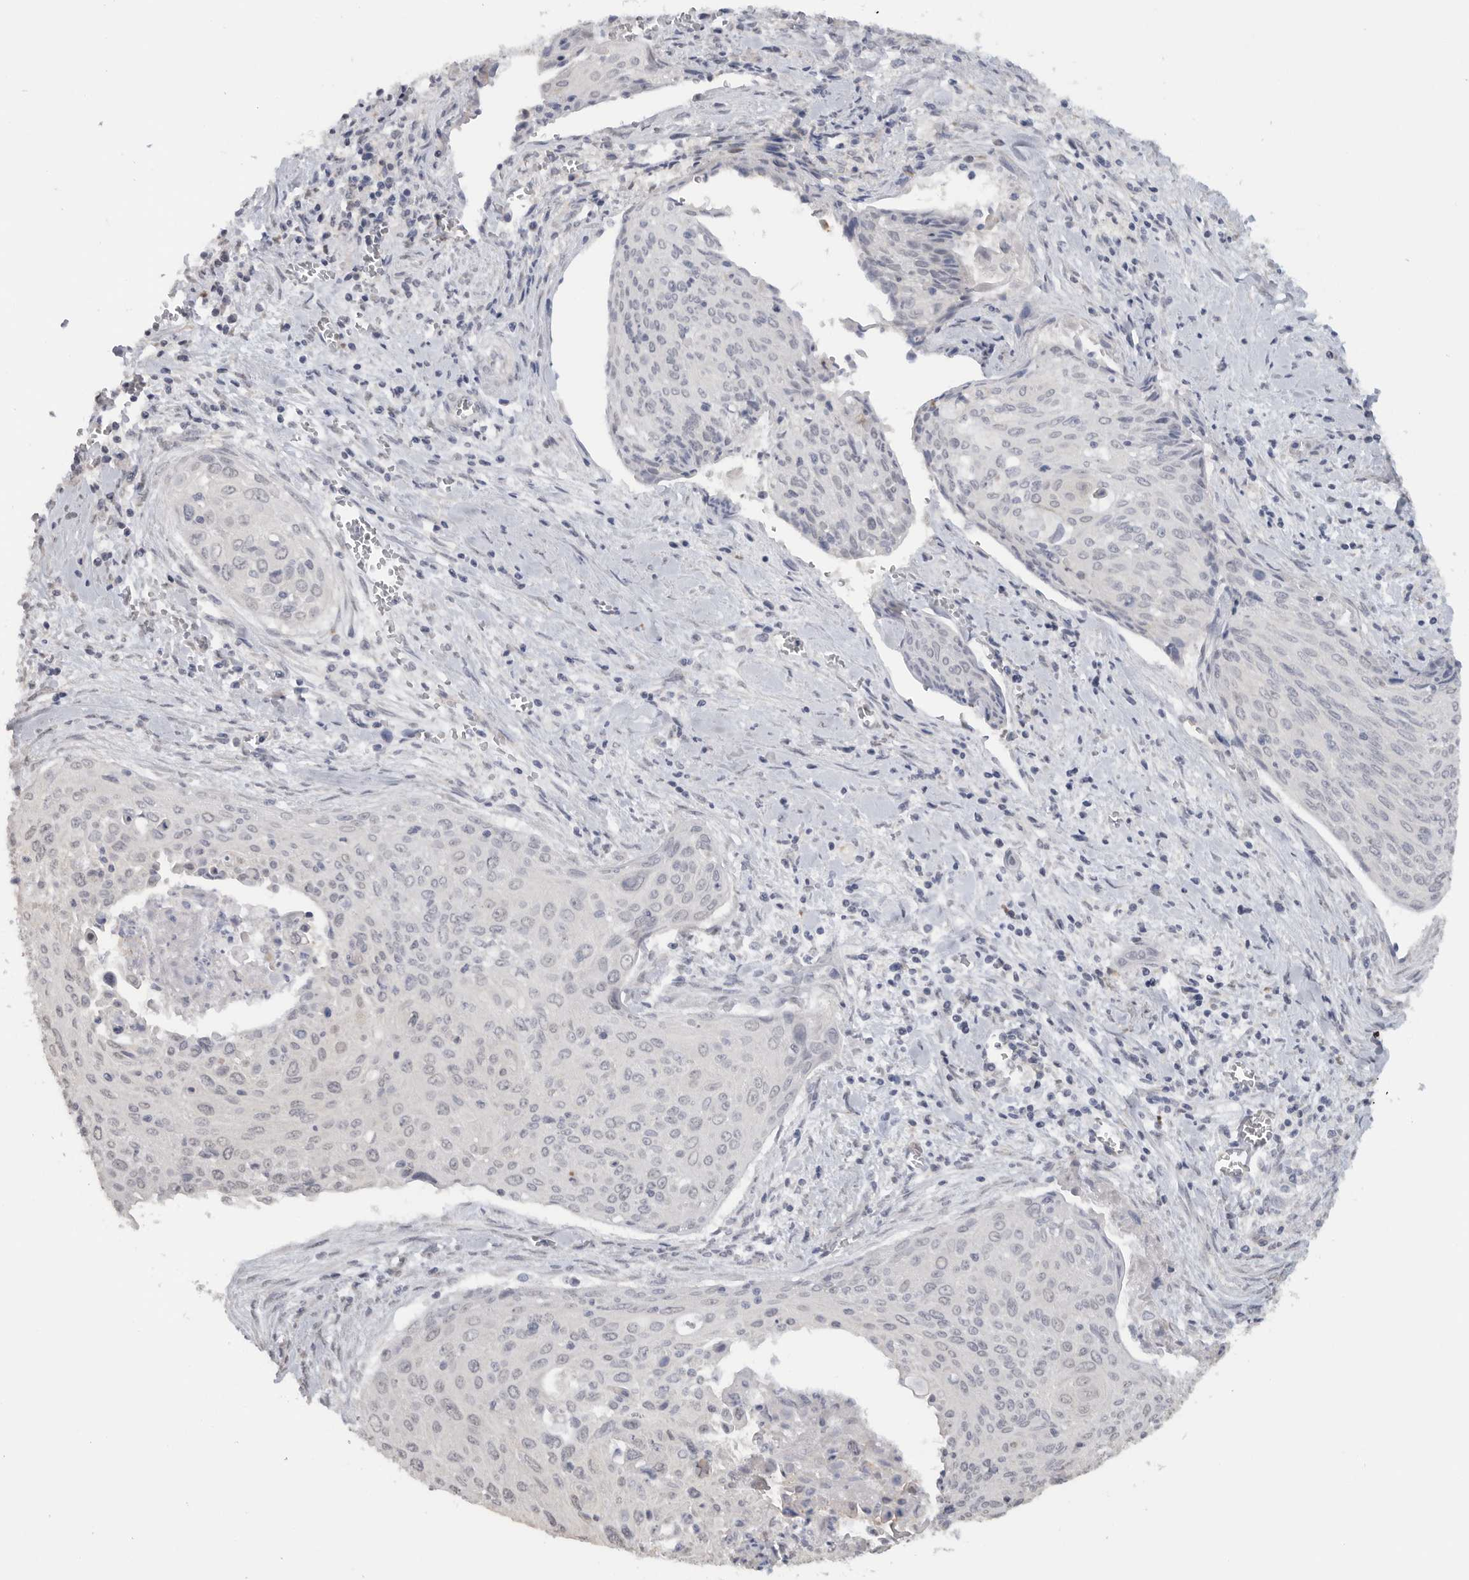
{"staining": {"intensity": "negative", "quantity": "none", "location": "none"}, "tissue": "cervical cancer", "cell_type": "Tumor cells", "image_type": "cancer", "snomed": [{"axis": "morphology", "description": "Squamous cell carcinoma, NOS"}, {"axis": "topography", "description": "Cervix"}], "caption": "Tumor cells show no significant protein staining in cervical squamous cell carcinoma.", "gene": "DYRK2", "patient": {"sex": "female", "age": 55}}